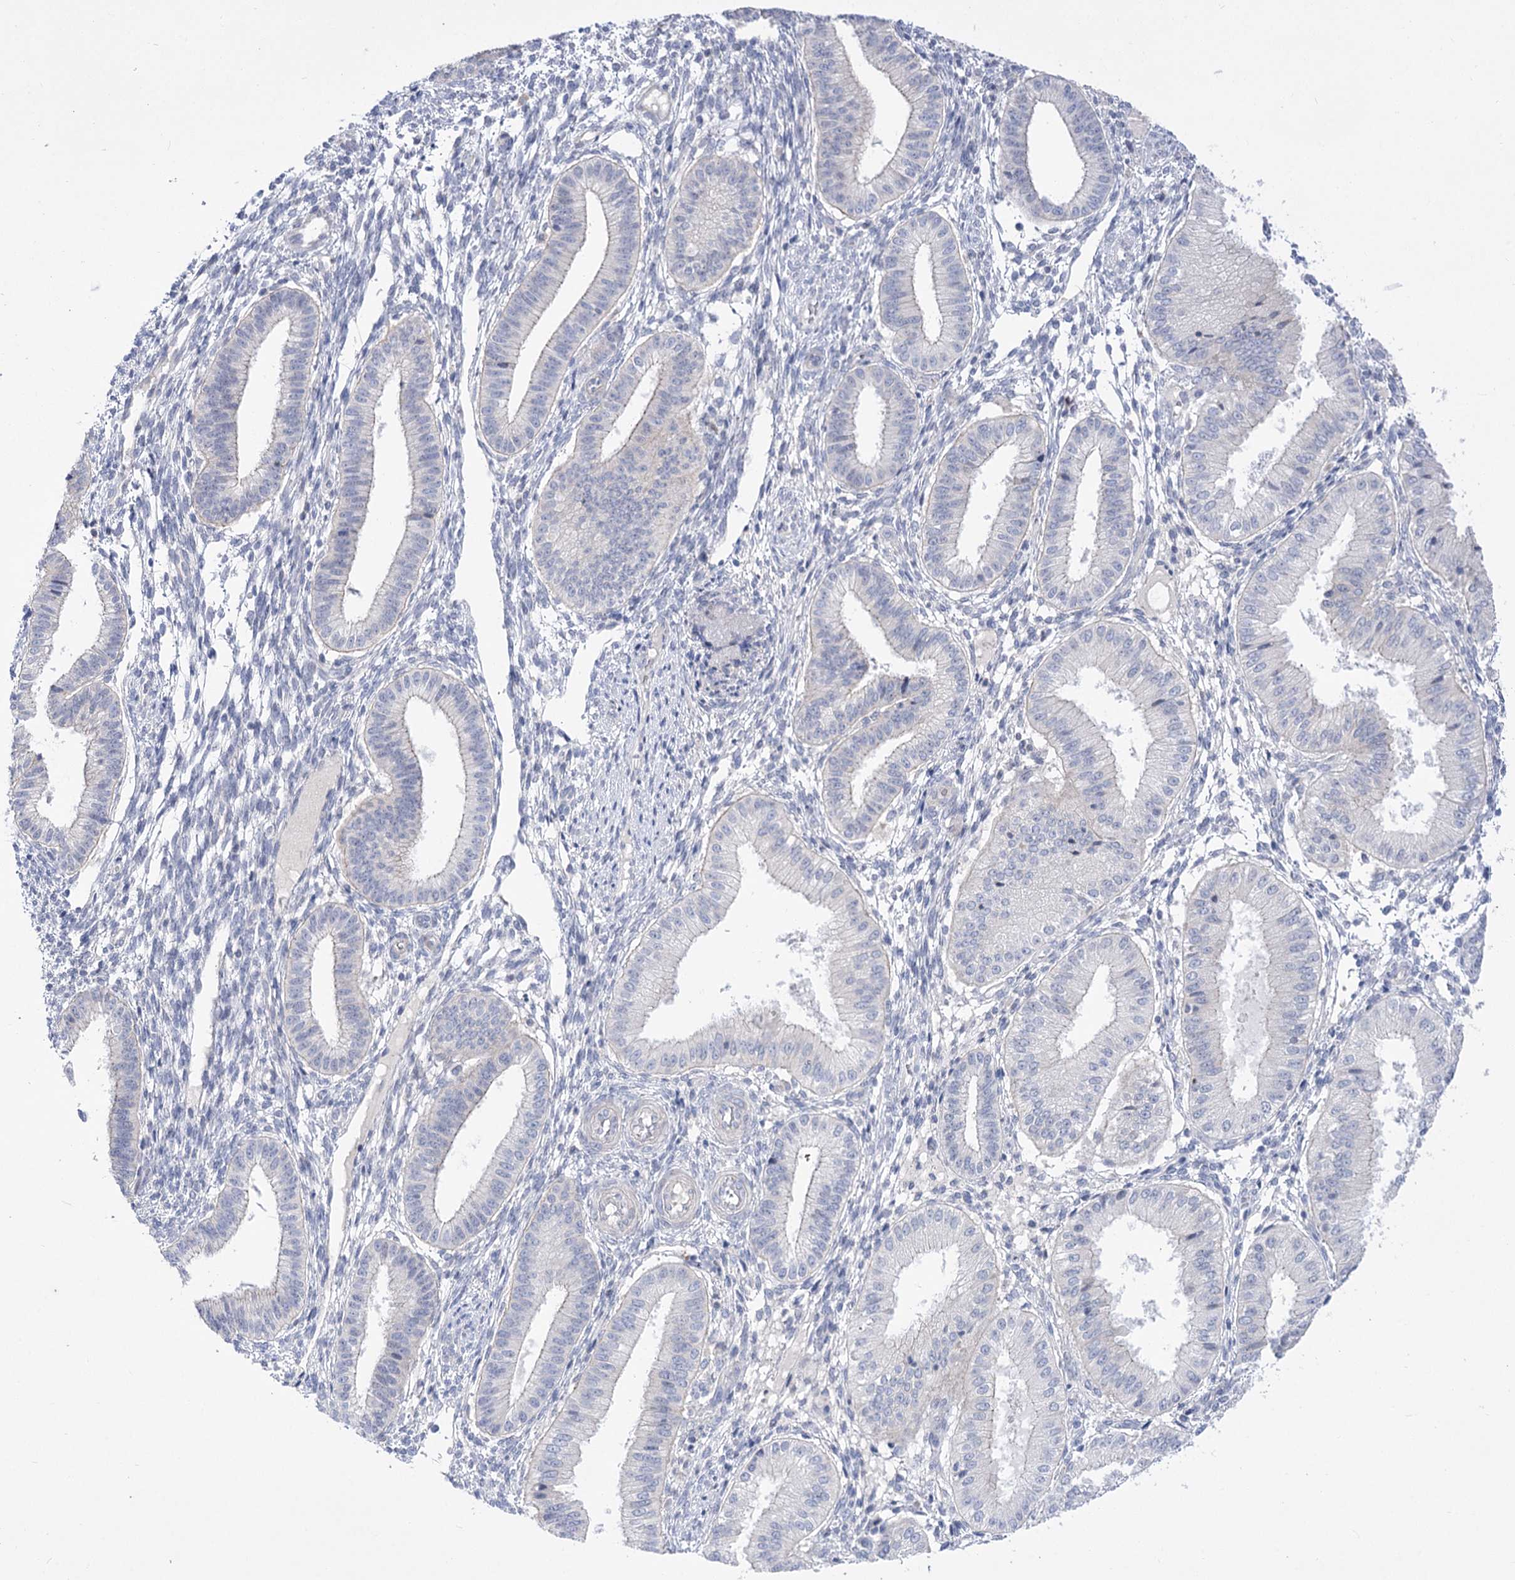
{"staining": {"intensity": "negative", "quantity": "none", "location": "none"}, "tissue": "endometrium", "cell_type": "Cells in endometrial stroma", "image_type": "normal", "snomed": [{"axis": "morphology", "description": "Normal tissue, NOS"}, {"axis": "topography", "description": "Endometrium"}], "caption": "This image is of normal endometrium stained with immunohistochemistry to label a protein in brown with the nuclei are counter-stained blue. There is no positivity in cells in endometrial stroma. The staining was performed using DAB (3,3'-diaminobenzidine) to visualize the protein expression in brown, while the nuclei were stained in blue with hematoxylin (Magnification: 20x).", "gene": "HELT", "patient": {"sex": "female", "age": 39}}